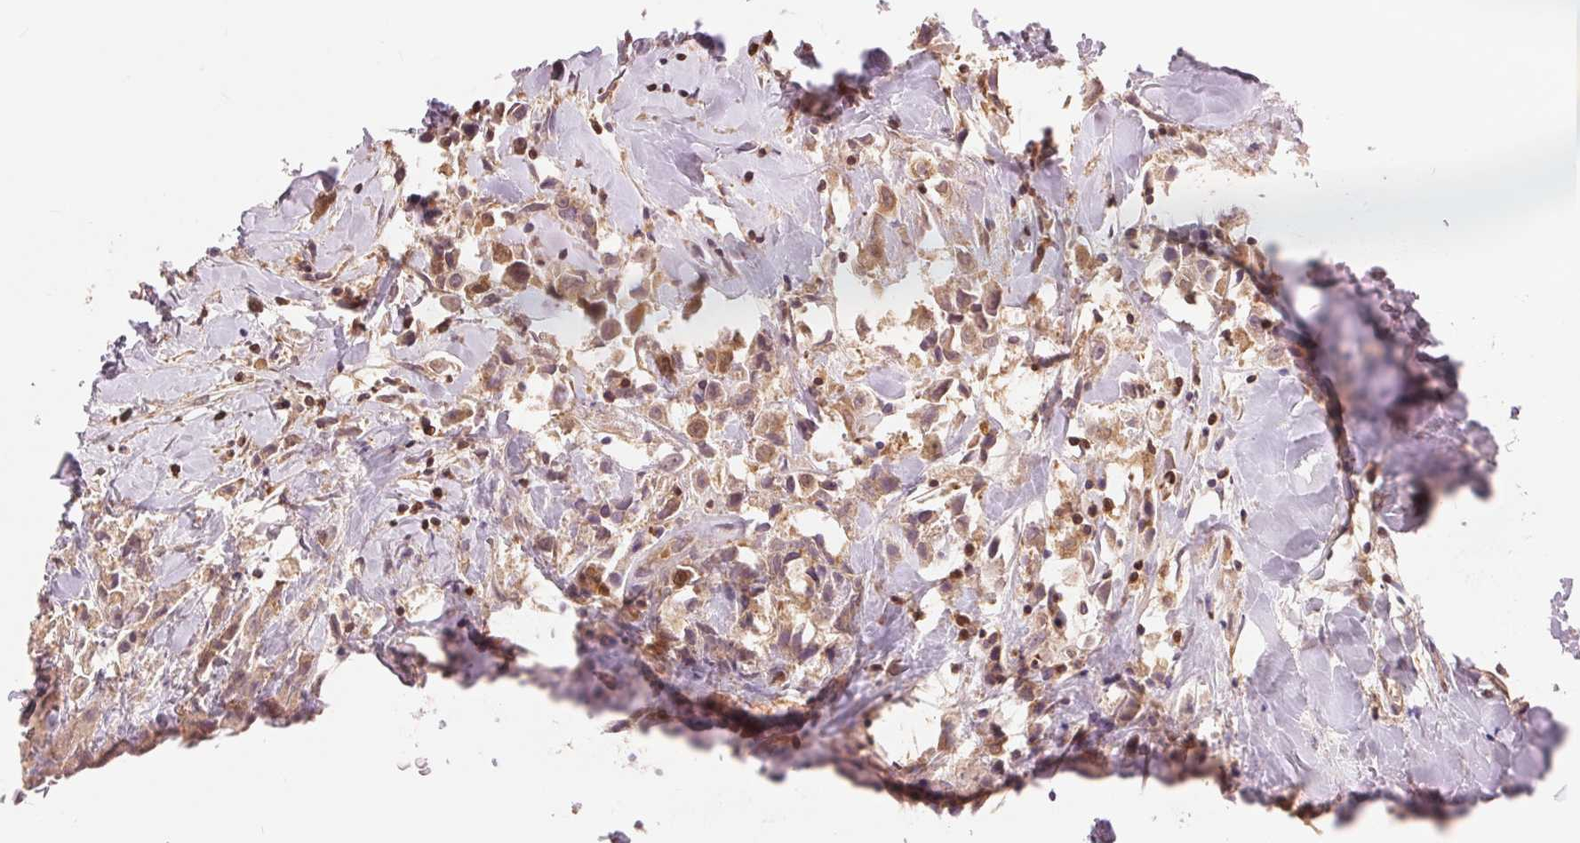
{"staining": {"intensity": "weak", "quantity": ">75%", "location": "cytoplasmic/membranous,nuclear"}, "tissue": "breast cancer", "cell_type": "Tumor cells", "image_type": "cancer", "snomed": [{"axis": "morphology", "description": "Duct carcinoma"}, {"axis": "topography", "description": "Breast"}], "caption": "Invasive ductal carcinoma (breast) was stained to show a protein in brown. There is low levels of weak cytoplasmic/membranous and nuclear staining in about >75% of tumor cells. Ihc stains the protein of interest in brown and the nuclei are stained blue.", "gene": "TMEM273", "patient": {"sex": "female", "age": 61}}